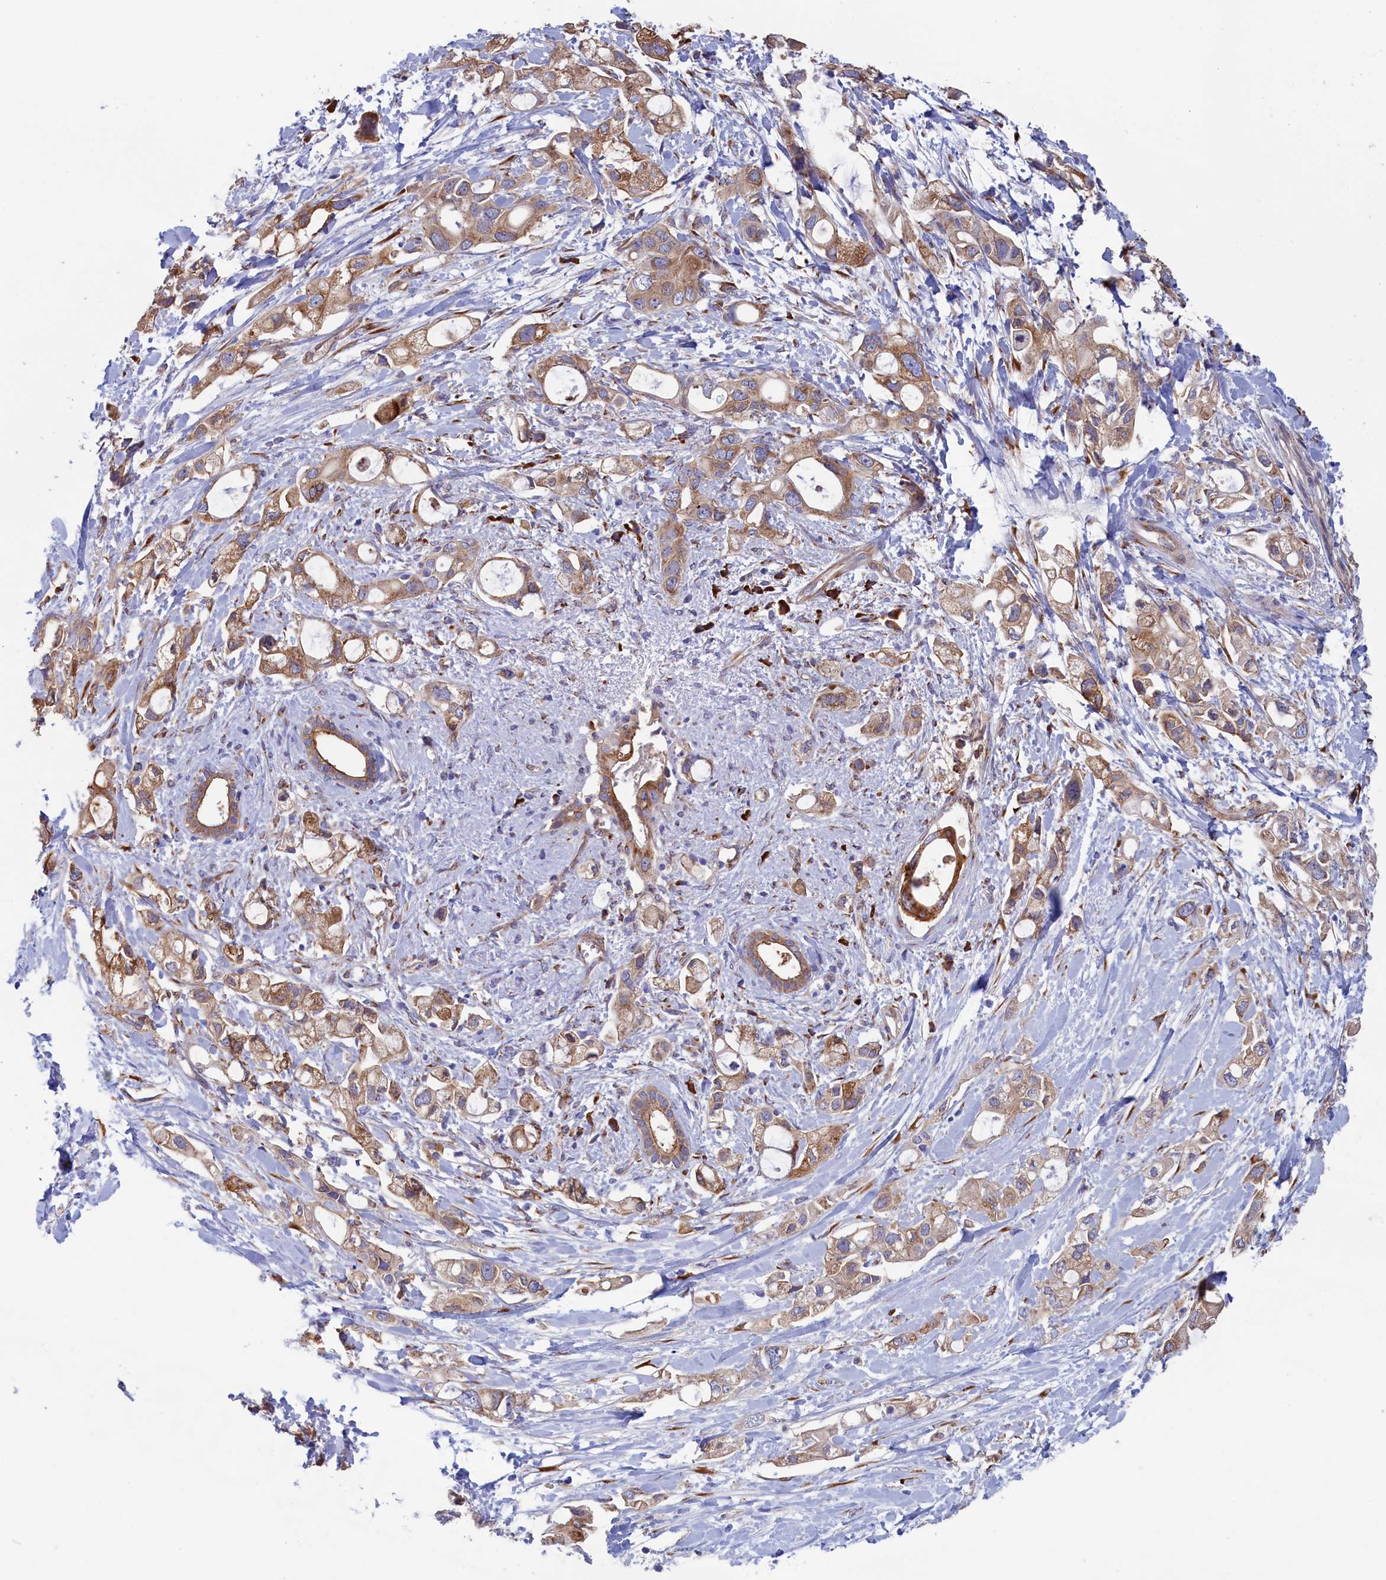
{"staining": {"intensity": "moderate", "quantity": ">75%", "location": "cytoplasmic/membranous"}, "tissue": "pancreatic cancer", "cell_type": "Tumor cells", "image_type": "cancer", "snomed": [{"axis": "morphology", "description": "Adenocarcinoma, NOS"}, {"axis": "topography", "description": "Pancreas"}], "caption": "Immunohistochemistry histopathology image of human pancreatic adenocarcinoma stained for a protein (brown), which demonstrates medium levels of moderate cytoplasmic/membranous staining in approximately >75% of tumor cells.", "gene": "CCDC68", "patient": {"sex": "female", "age": 56}}